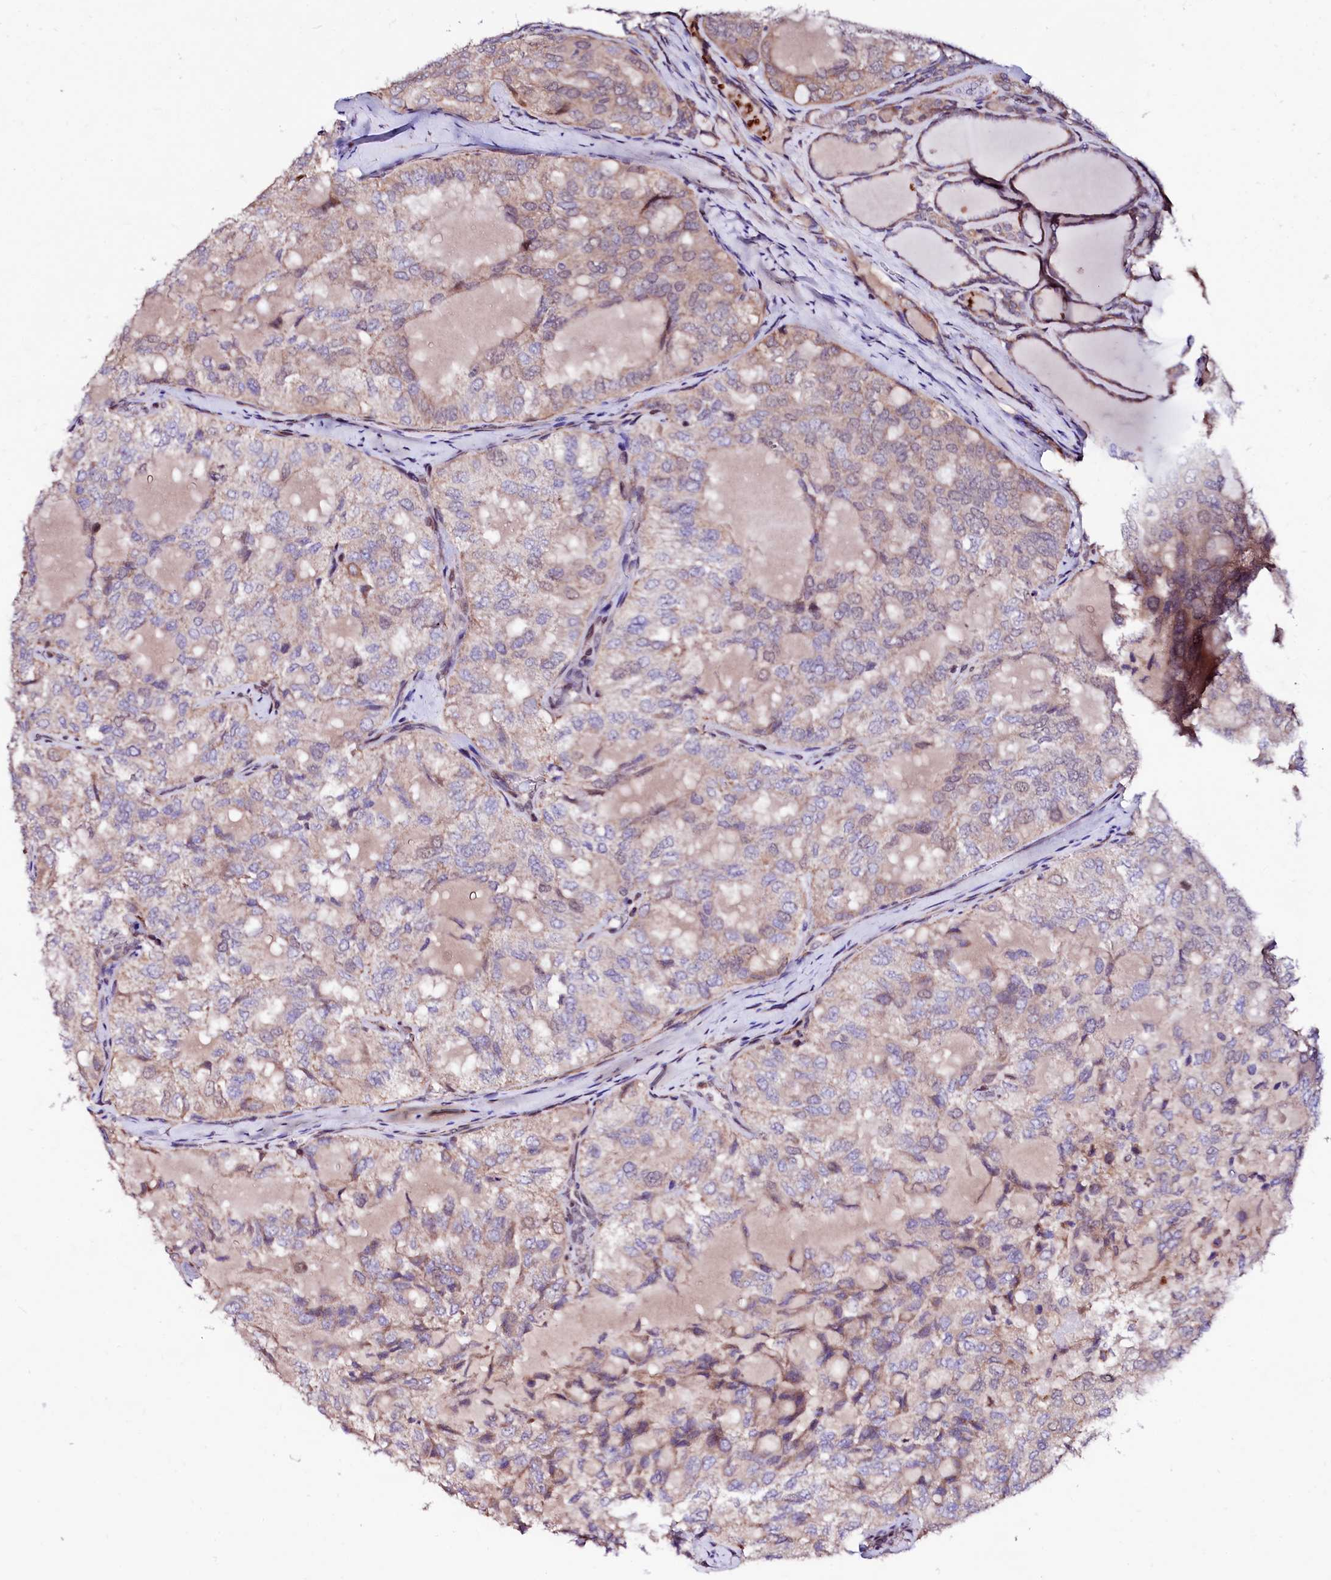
{"staining": {"intensity": "weak", "quantity": "25%-75%", "location": "cytoplasmic/membranous"}, "tissue": "thyroid cancer", "cell_type": "Tumor cells", "image_type": "cancer", "snomed": [{"axis": "morphology", "description": "Follicular adenoma carcinoma, NOS"}, {"axis": "topography", "description": "Thyroid gland"}], "caption": "Thyroid follicular adenoma carcinoma was stained to show a protein in brown. There is low levels of weak cytoplasmic/membranous expression in about 25%-75% of tumor cells.", "gene": "GPR176", "patient": {"sex": "male", "age": 75}}